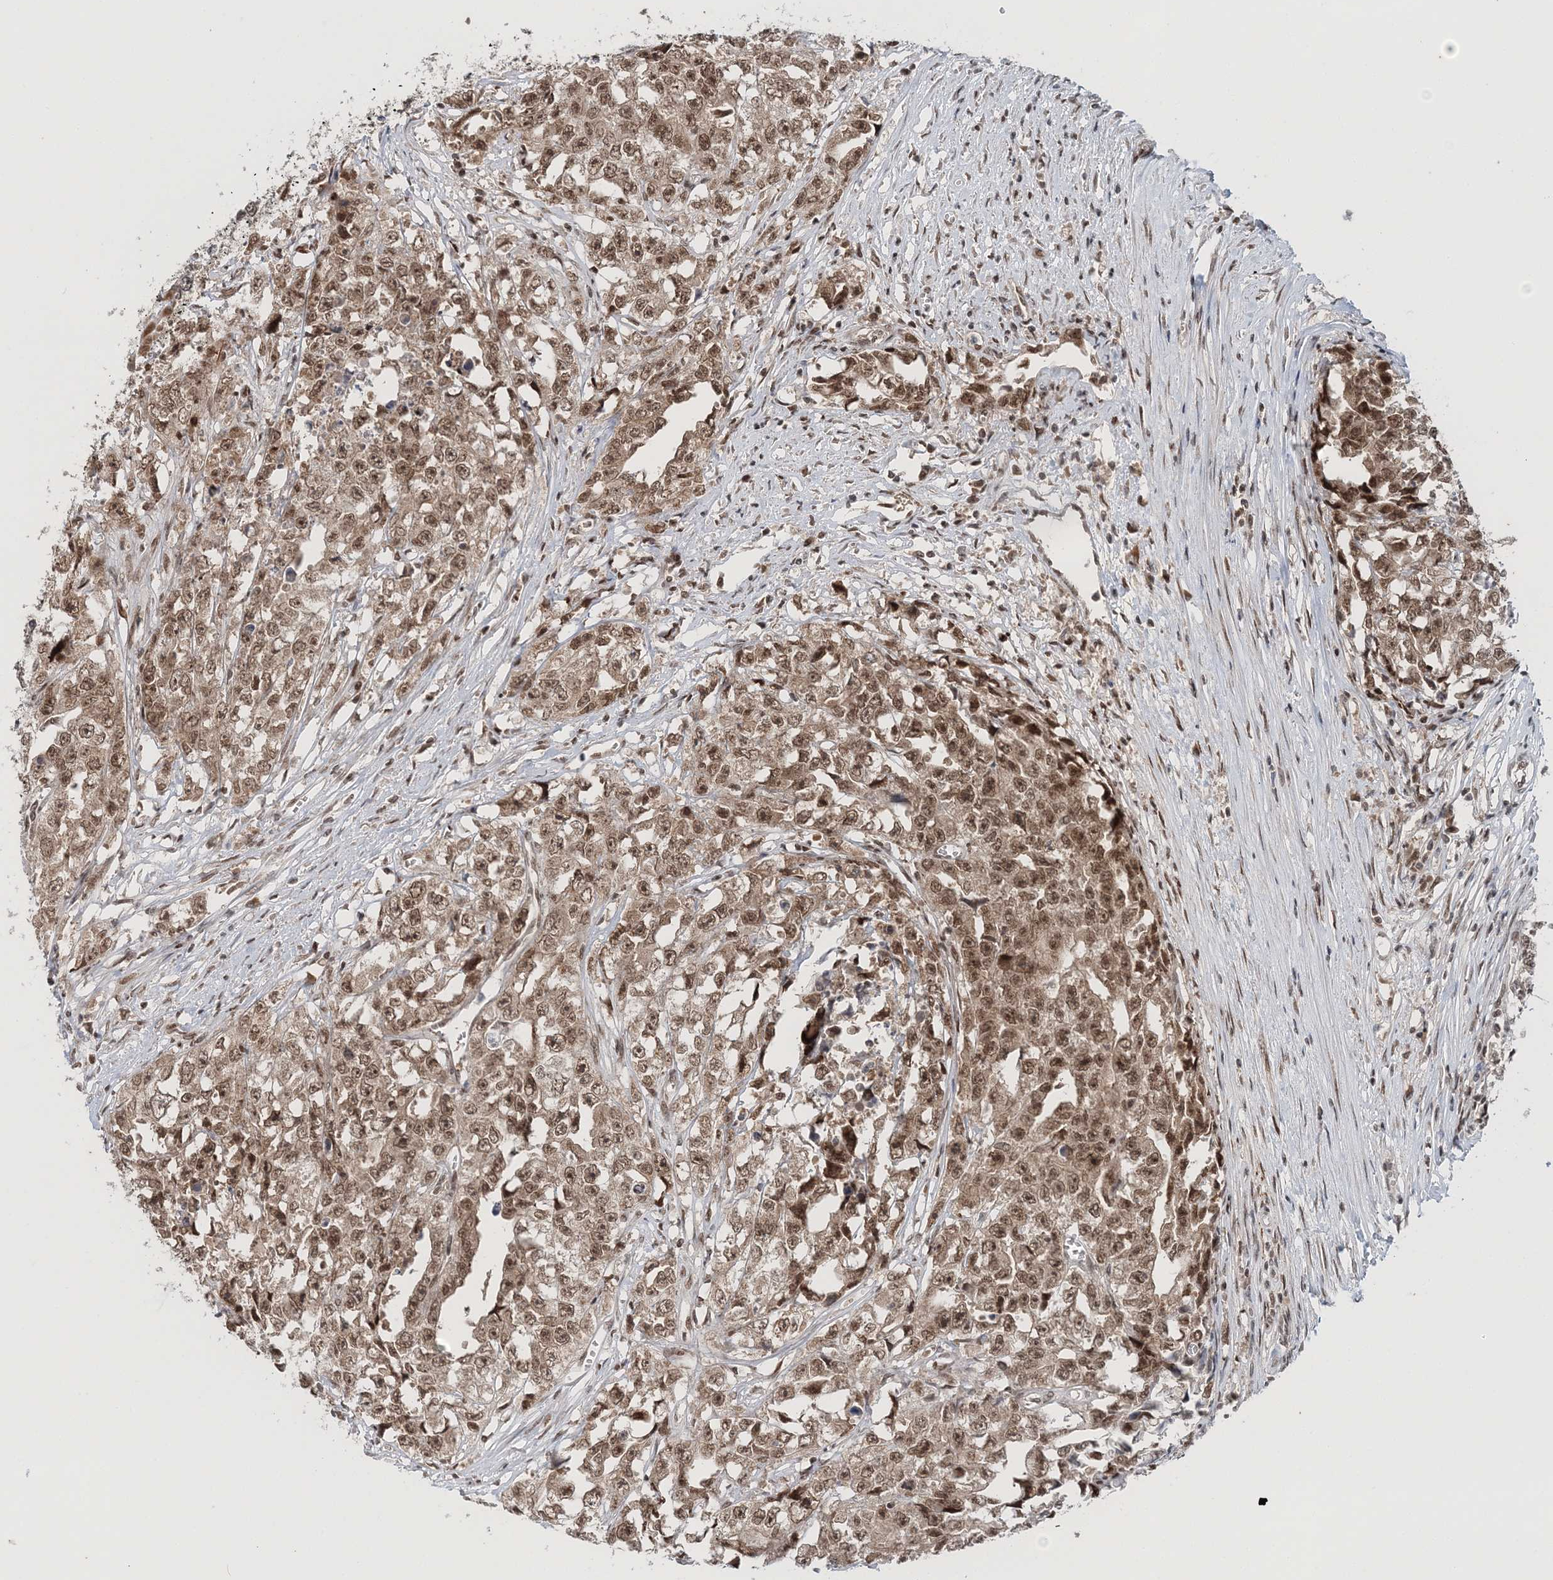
{"staining": {"intensity": "moderate", "quantity": ">75%", "location": "nuclear"}, "tissue": "testis cancer", "cell_type": "Tumor cells", "image_type": "cancer", "snomed": [{"axis": "morphology", "description": "Seminoma, NOS"}, {"axis": "morphology", "description": "Carcinoma, Embryonal, NOS"}, {"axis": "topography", "description": "Testis"}], "caption": "This is a photomicrograph of immunohistochemistry staining of seminoma (testis), which shows moderate positivity in the nuclear of tumor cells.", "gene": "NOA1", "patient": {"sex": "male", "age": 43}}